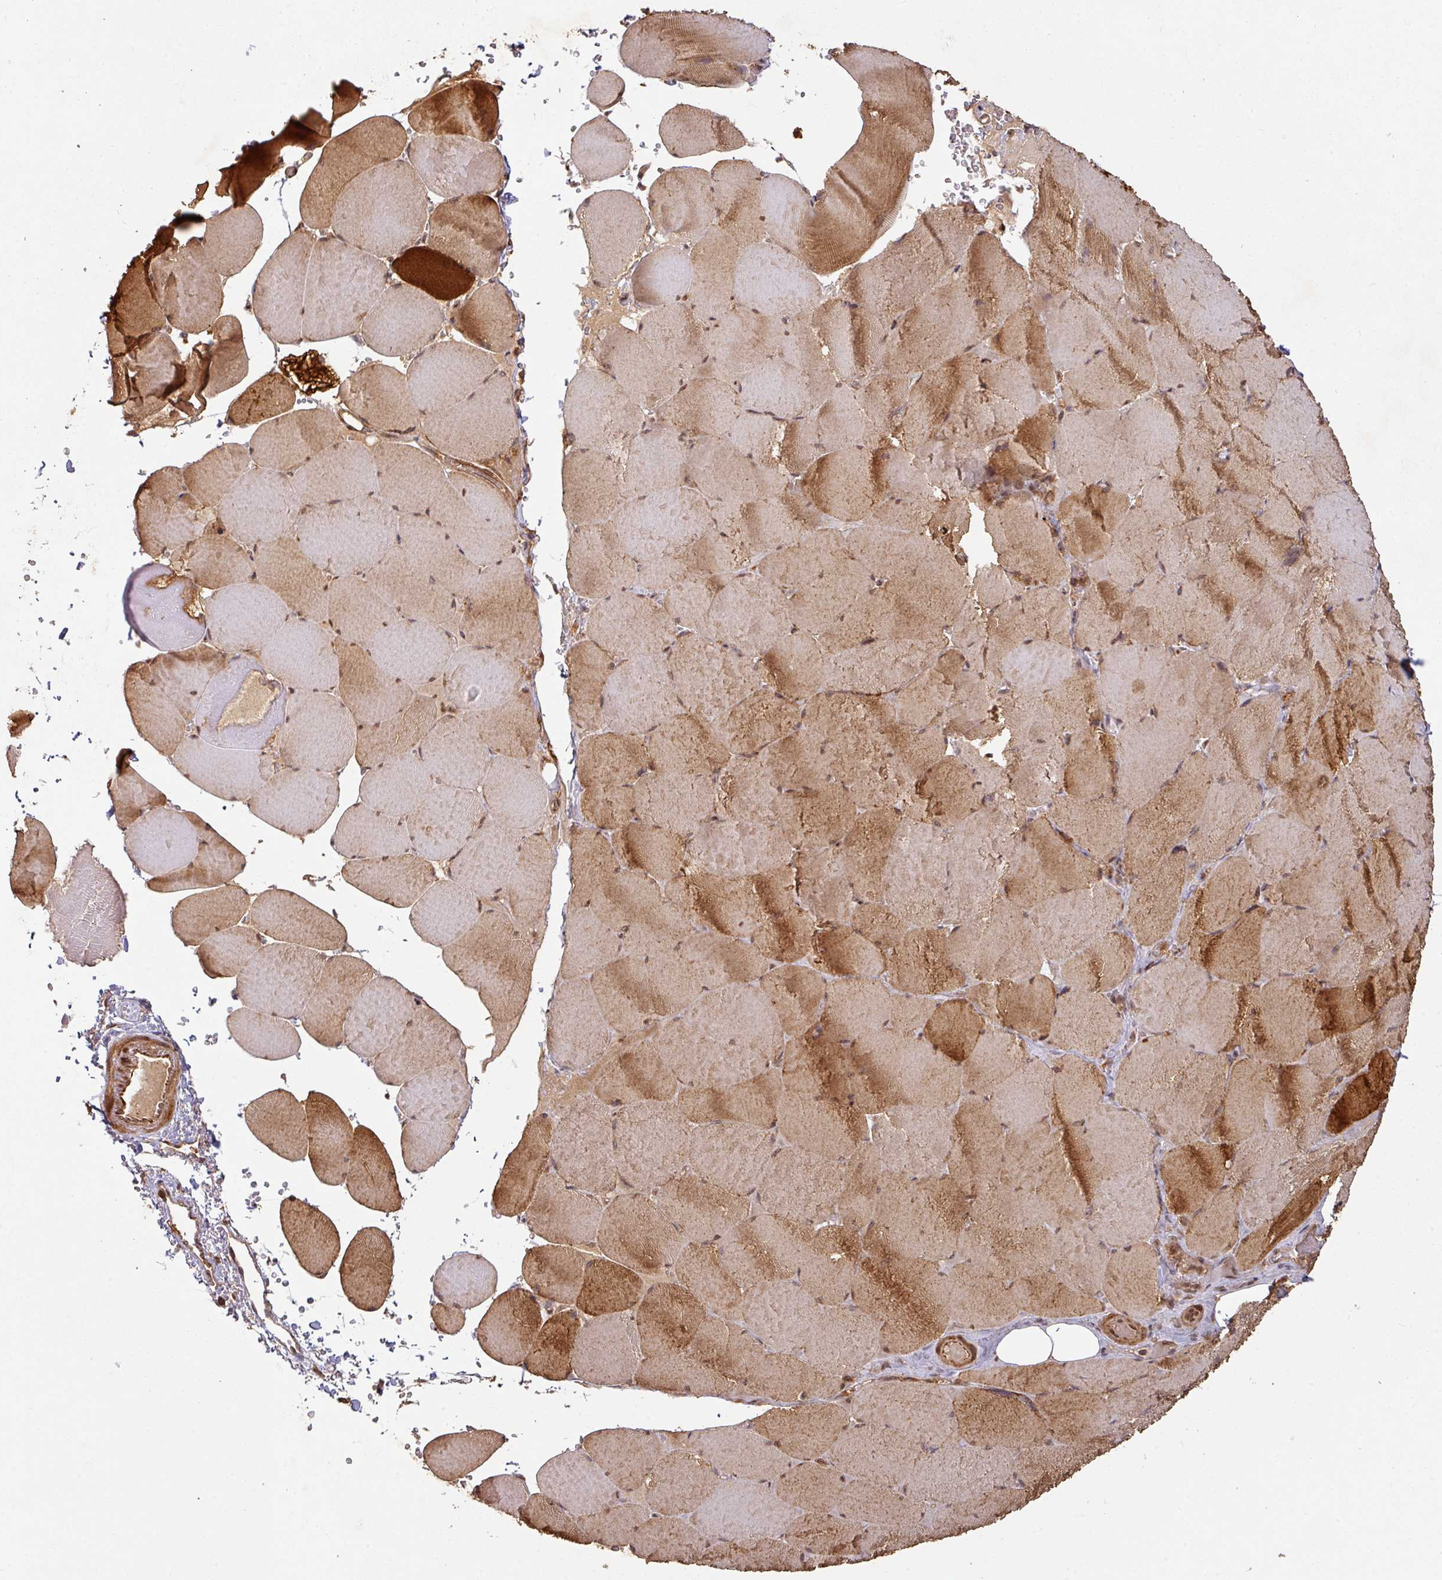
{"staining": {"intensity": "strong", "quantity": ">75%", "location": "cytoplasmic/membranous"}, "tissue": "skeletal muscle", "cell_type": "Myocytes", "image_type": "normal", "snomed": [{"axis": "morphology", "description": "Normal tissue, NOS"}, {"axis": "topography", "description": "Skeletal muscle"}, {"axis": "topography", "description": "Head-Neck"}], "caption": "This is a photomicrograph of immunohistochemistry (IHC) staining of normal skeletal muscle, which shows strong expression in the cytoplasmic/membranous of myocytes.", "gene": "ZNF322", "patient": {"sex": "male", "age": 66}}